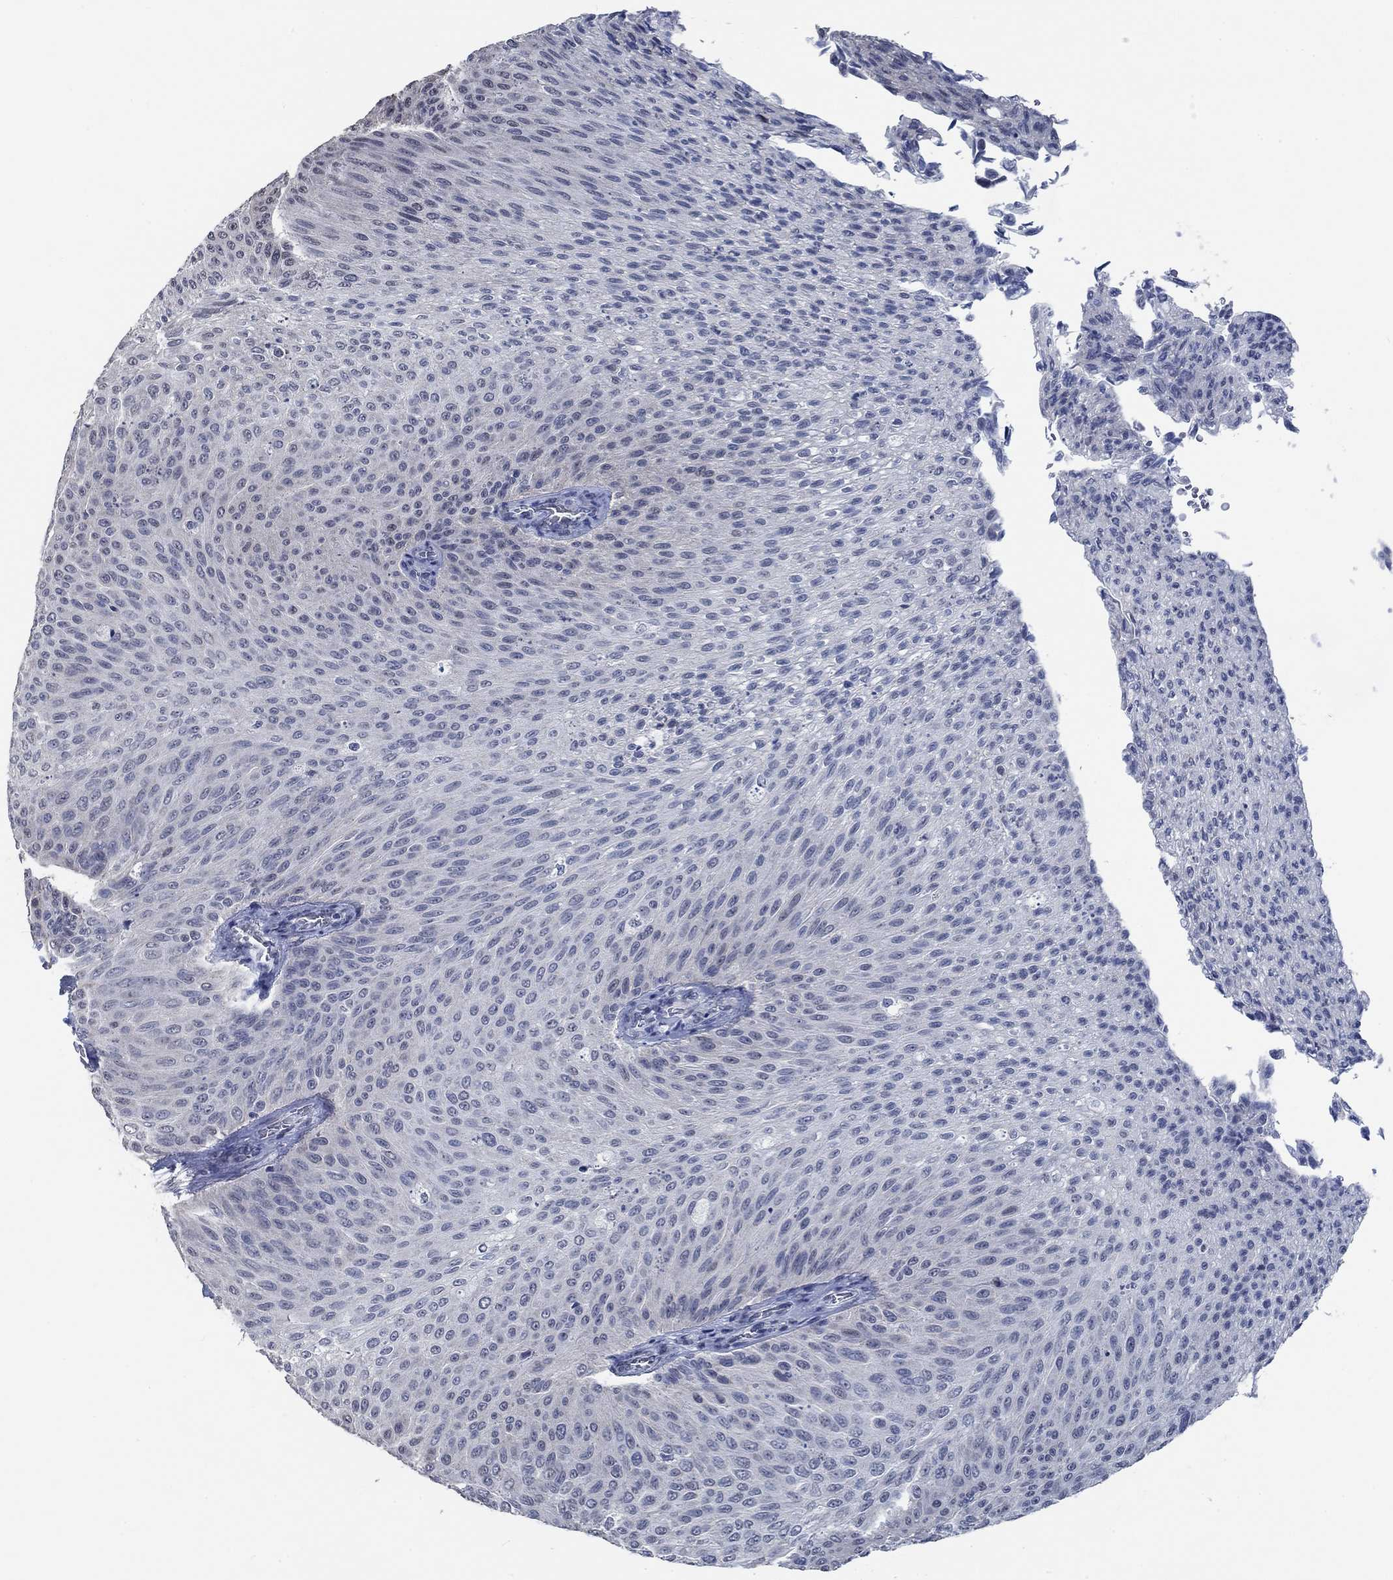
{"staining": {"intensity": "negative", "quantity": "none", "location": "none"}, "tissue": "urothelial cancer", "cell_type": "Tumor cells", "image_type": "cancer", "snomed": [{"axis": "morphology", "description": "Urothelial carcinoma, Low grade"}, {"axis": "topography", "description": "Ureter, NOS"}, {"axis": "topography", "description": "Urinary bladder"}], "caption": "The image shows no significant staining in tumor cells of urothelial carcinoma (low-grade).", "gene": "OBSCN", "patient": {"sex": "male", "age": 78}}